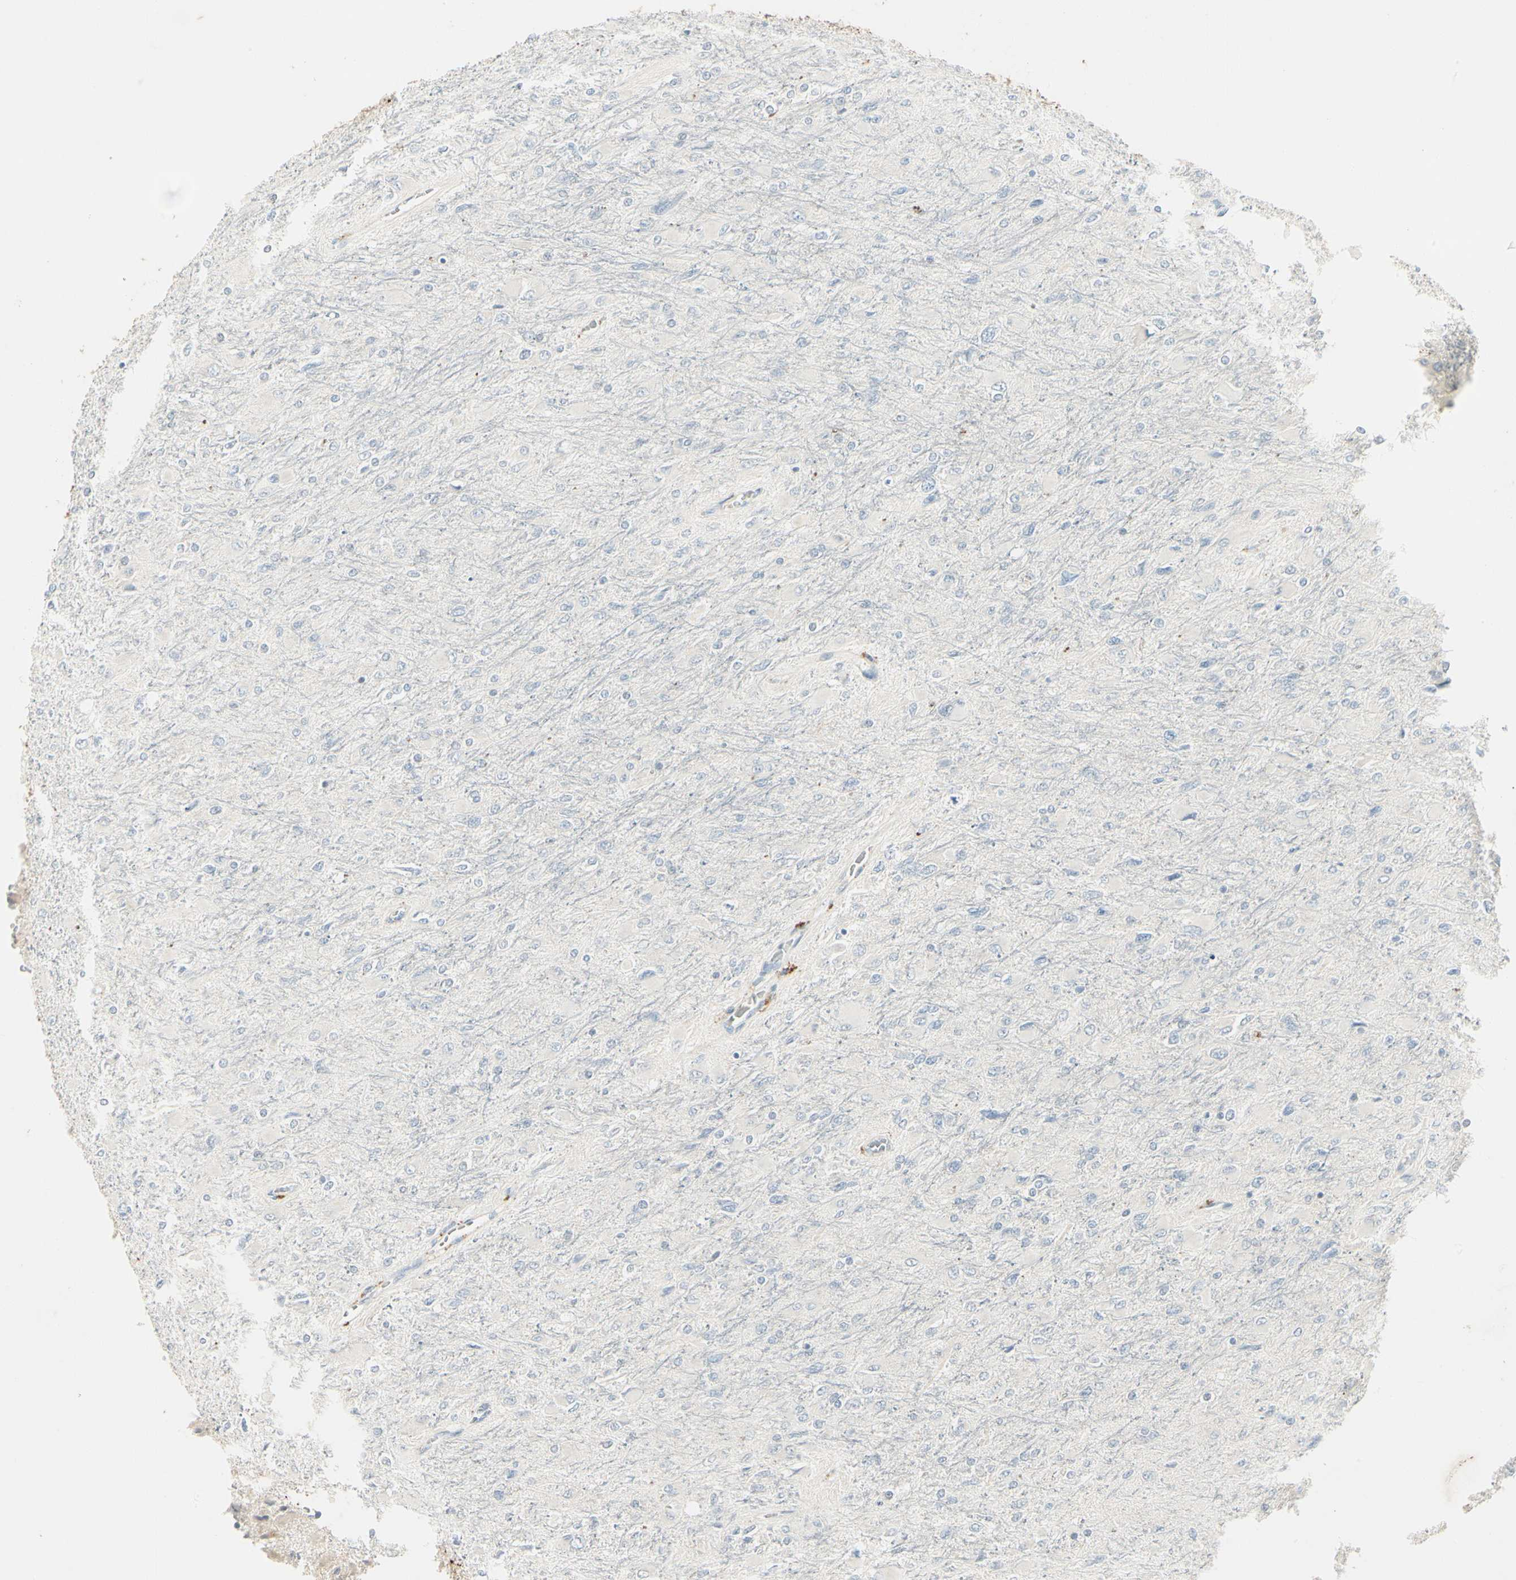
{"staining": {"intensity": "negative", "quantity": "none", "location": "none"}, "tissue": "glioma", "cell_type": "Tumor cells", "image_type": "cancer", "snomed": [{"axis": "morphology", "description": "Glioma, malignant, High grade"}, {"axis": "topography", "description": "Cerebral cortex"}], "caption": "Immunohistochemistry (IHC) photomicrograph of neoplastic tissue: glioma stained with DAB (3,3'-diaminobenzidine) shows no significant protein expression in tumor cells.", "gene": "SKIL", "patient": {"sex": "female", "age": 36}}